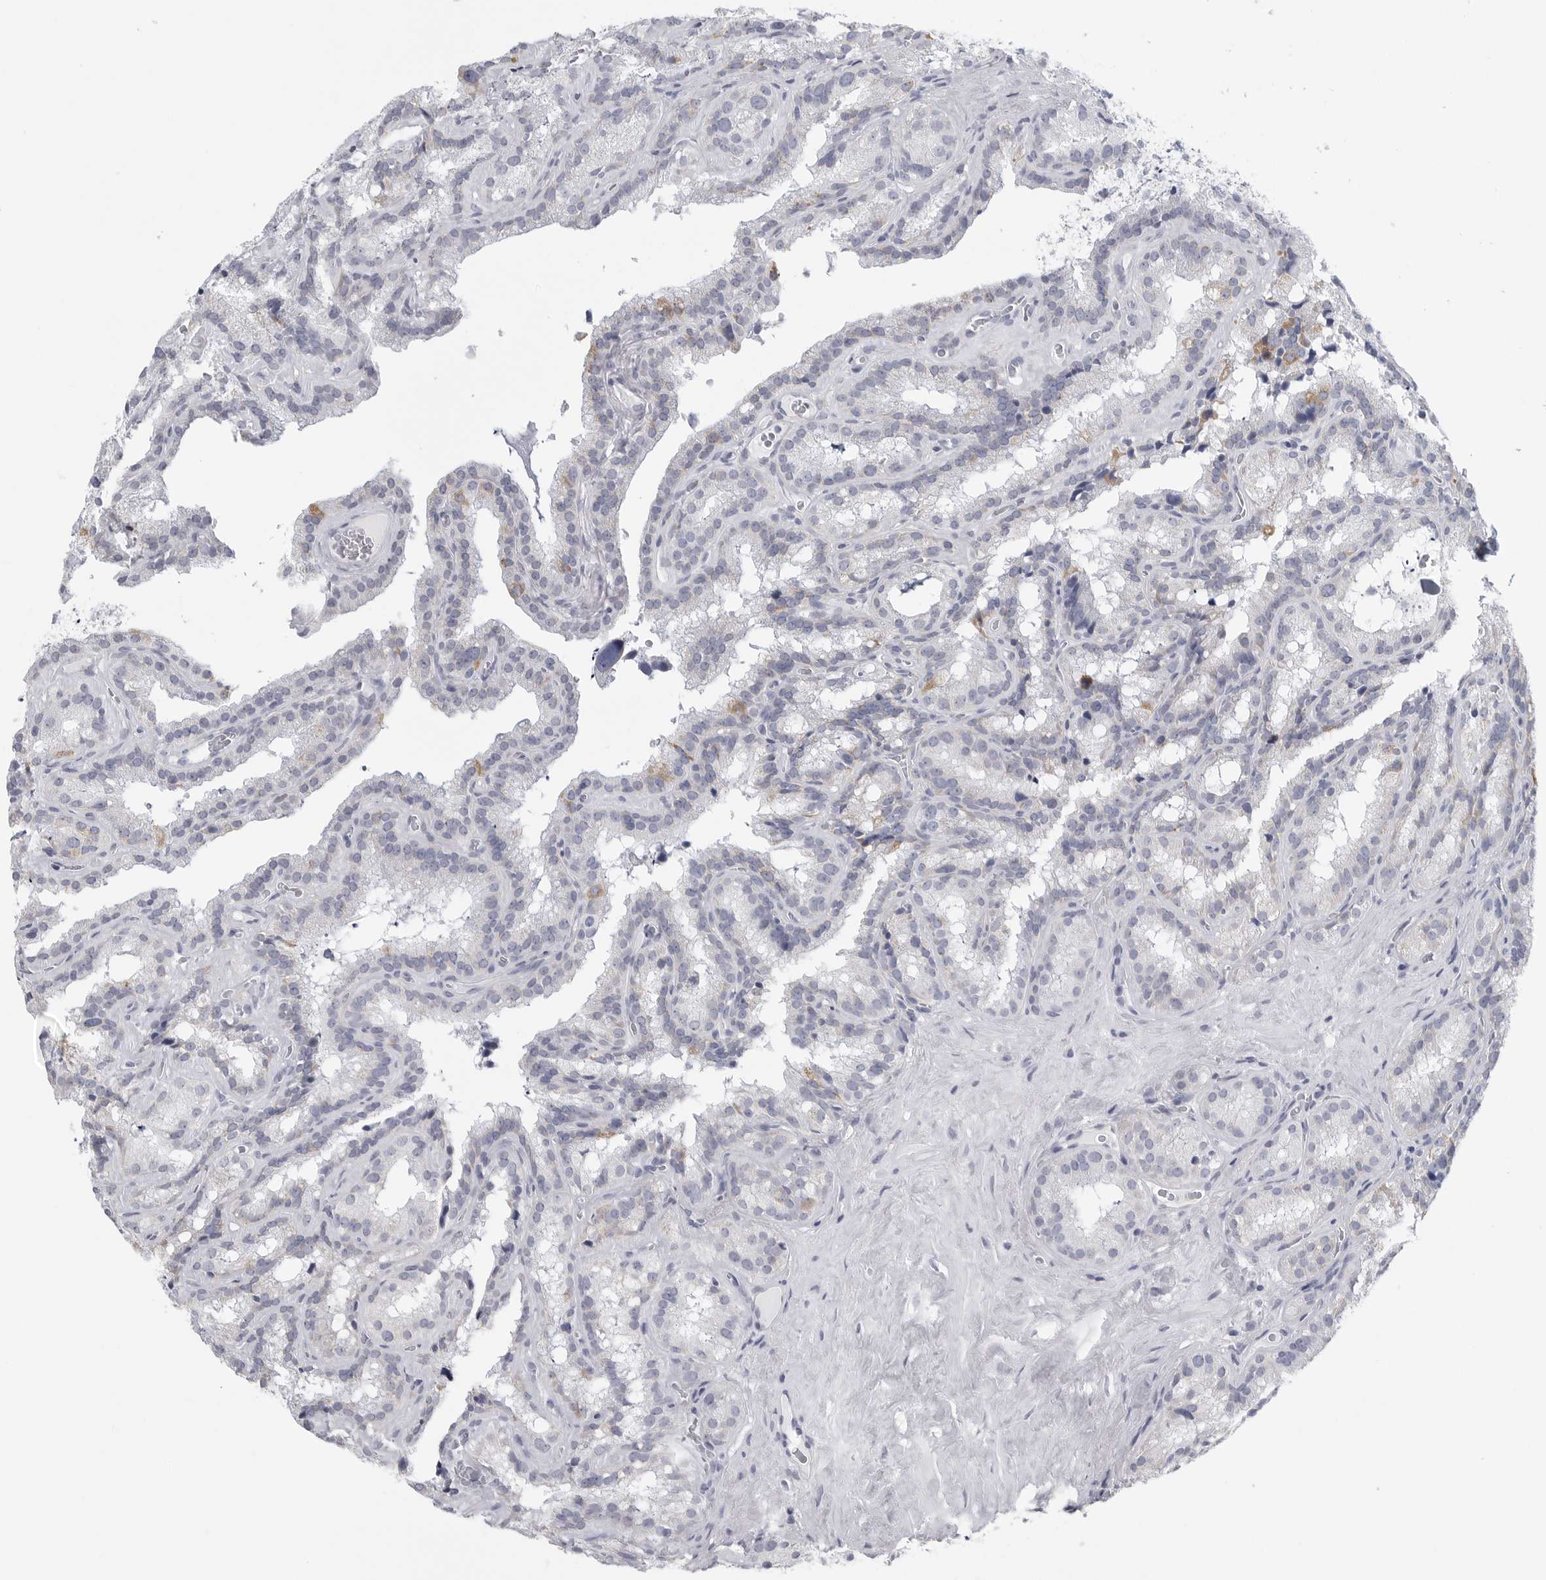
{"staining": {"intensity": "negative", "quantity": "none", "location": "none"}, "tissue": "seminal vesicle", "cell_type": "Glandular cells", "image_type": "normal", "snomed": [{"axis": "morphology", "description": "Normal tissue, NOS"}, {"axis": "topography", "description": "Prostate"}, {"axis": "topography", "description": "Seminal veicle"}], "caption": "A histopathology image of seminal vesicle stained for a protein reveals no brown staining in glandular cells.", "gene": "TNR", "patient": {"sex": "male", "age": 59}}